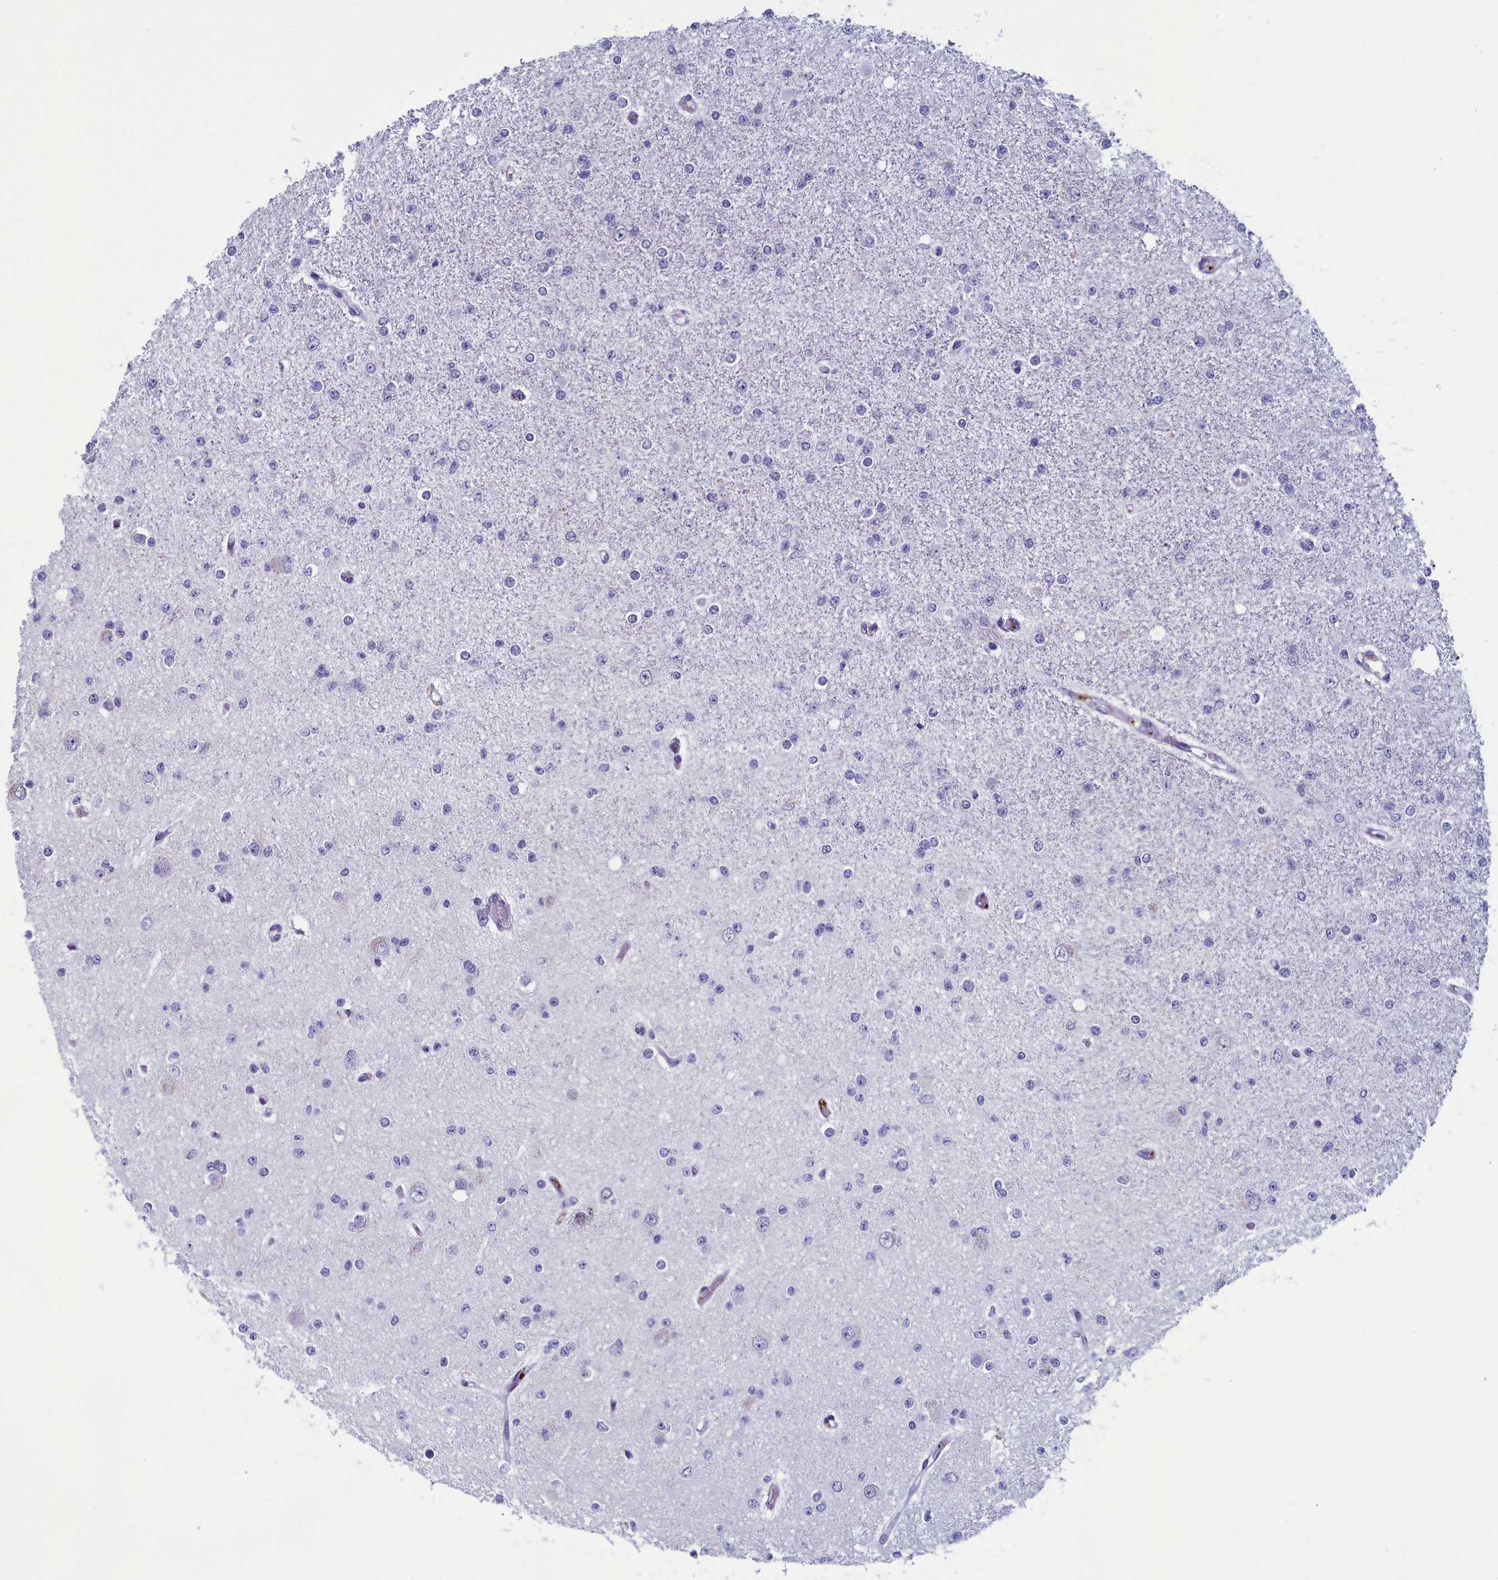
{"staining": {"intensity": "negative", "quantity": "none", "location": "none"}, "tissue": "glioma", "cell_type": "Tumor cells", "image_type": "cancer", "snomed": [{"axis": "morphology", "description": "Glioma, malignant, Low grade"}, {"axis": "topography", "description": "Brain"}], "caption": "Tumor cells are negative for brown protein staining in malignant glioma (low-grade). The staining was performed using DAB (3,3'-diaminobenzidine) to visualize the protein expression in brown, while the nuclei were stained in blue with hematoxylin (Magnification: 20x).", "gene": "AIFM2", "patient": {"sex": "female", "age": 22}}